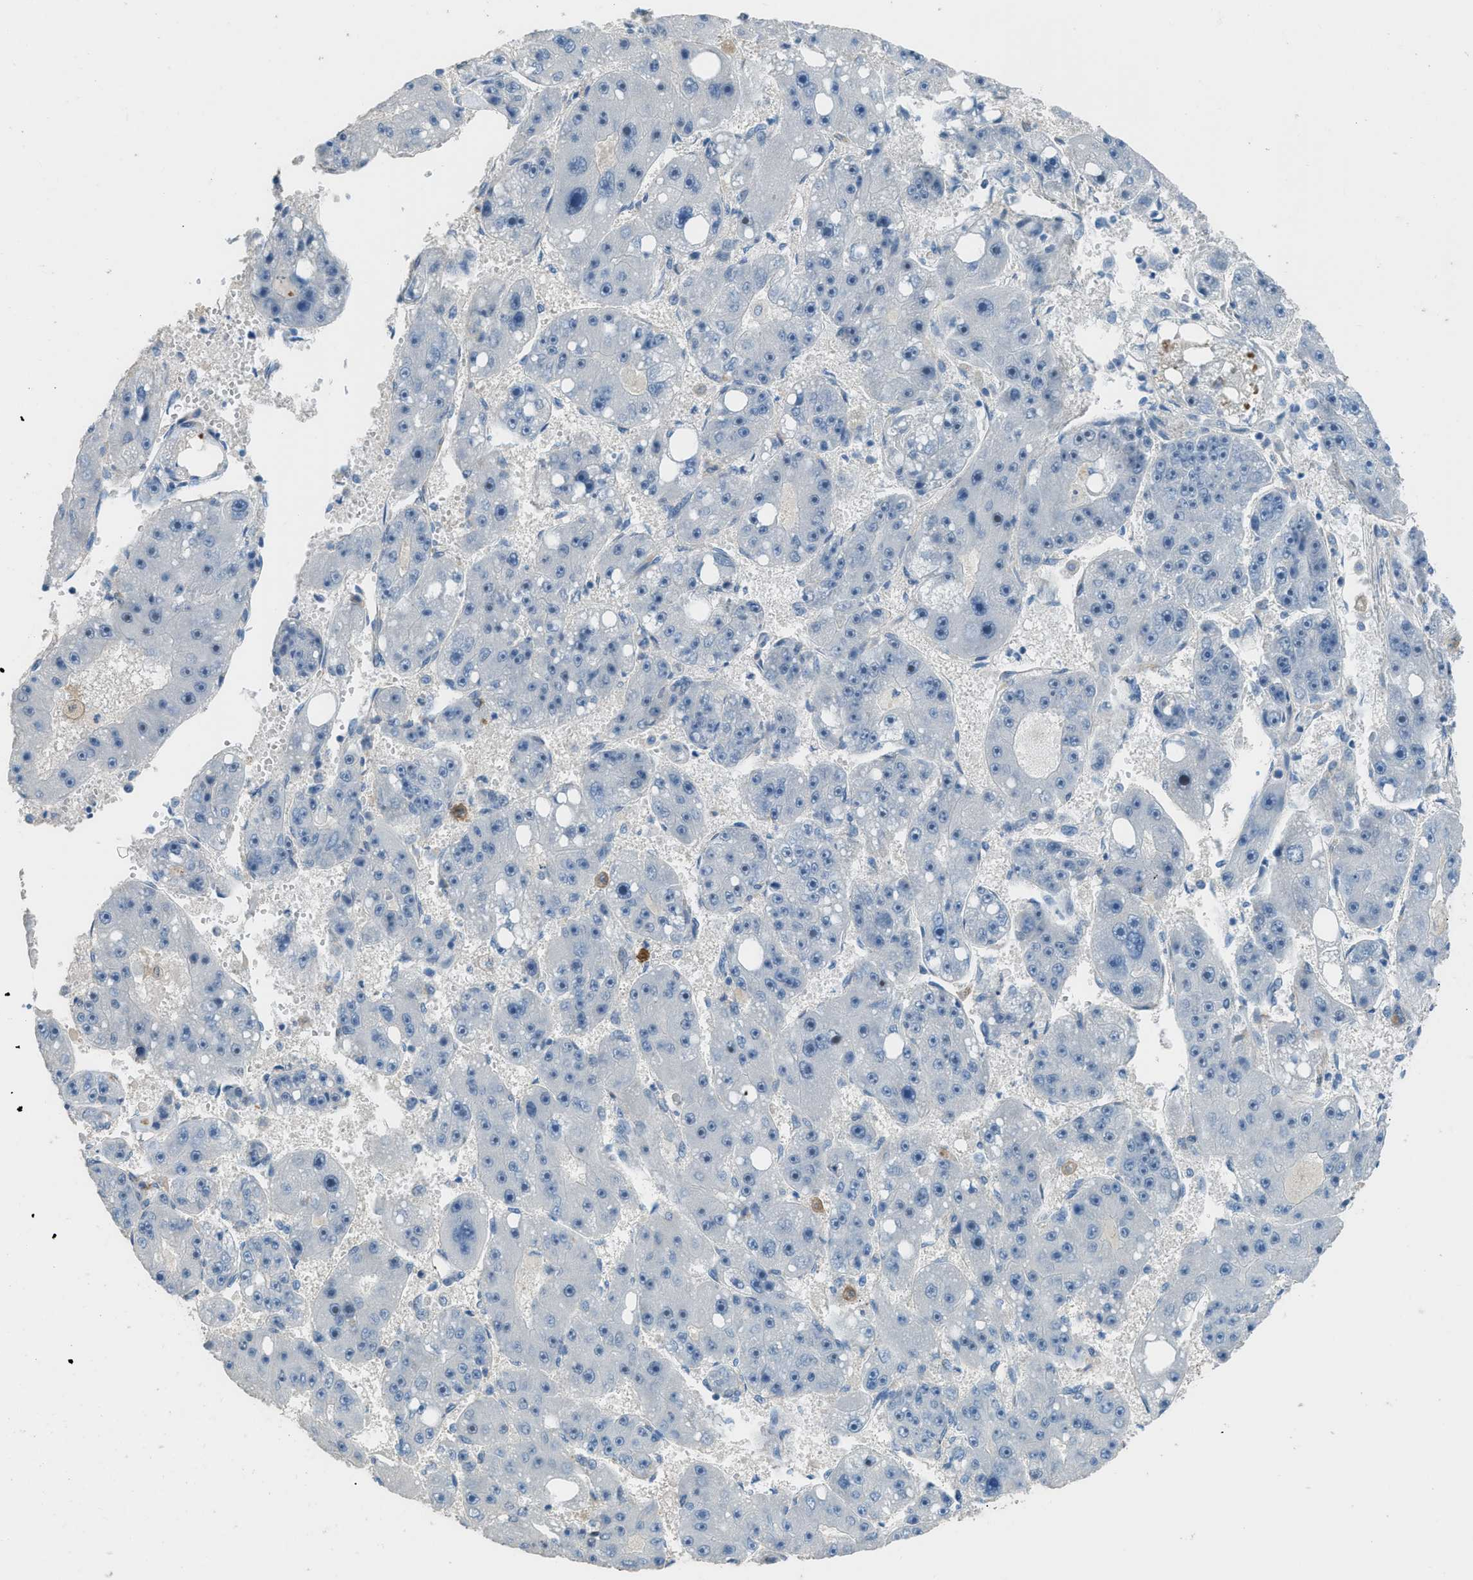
{"staining": {"intensity": "negative", "quantity": "none", "location": "none"}, "tissue": "liver cancer", "cell_type": "Tumor cells", "image_type": "cancer", "snomed": [{"axis": "morphology", "description": "Carcinoma, Hepatocellular, NOS"}, {"axis": "topography", "description": "Liver"}], "caption": "The photomicrograph displays no significant positivity in tumor cells of hepatocellular carcinoma (liver).", "gene": "TIMD4", "patient": {"sex": "female", "age": 61}}